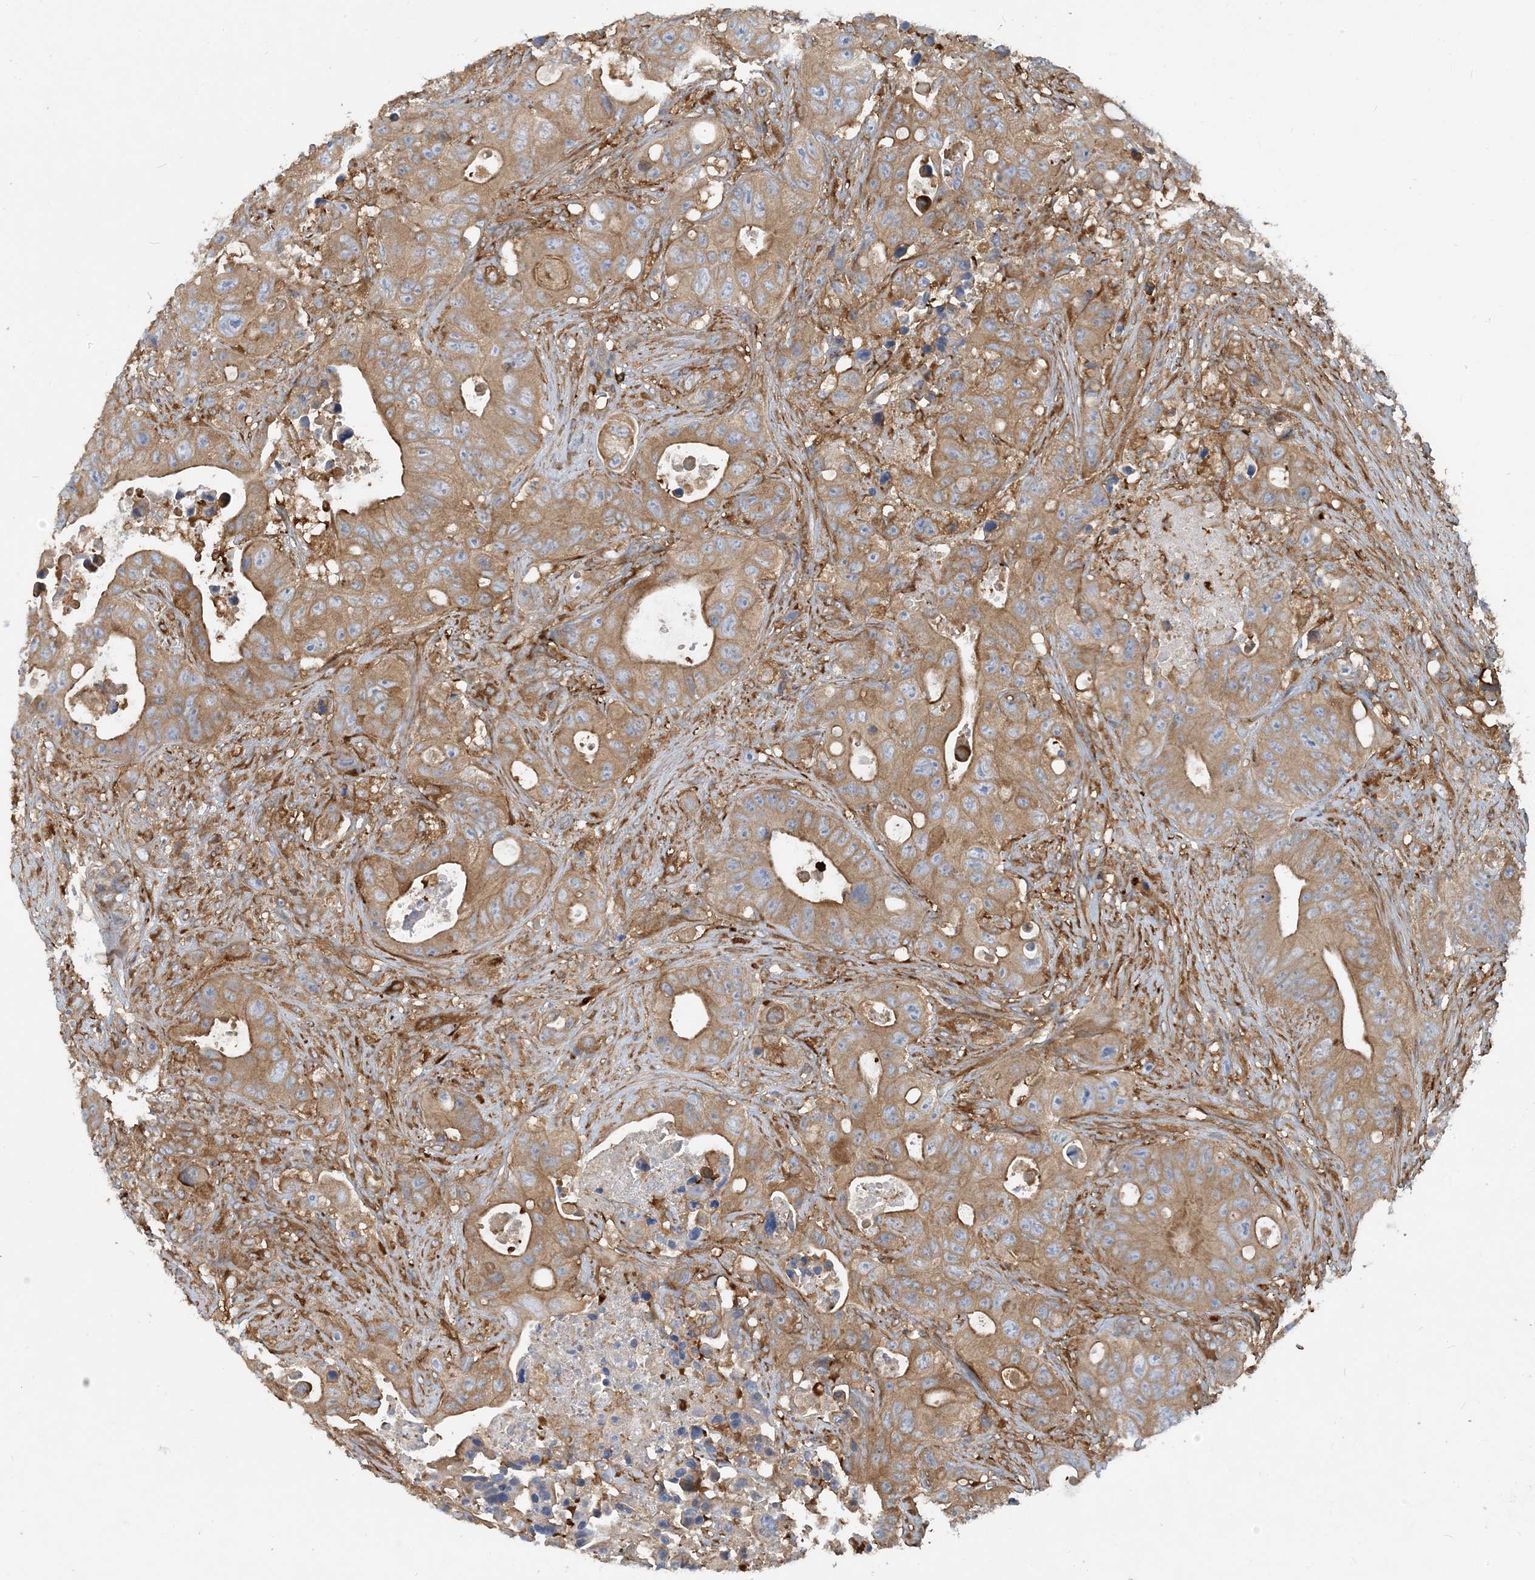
{"staining": {"intensity": "moderate", "quantity": ">75%", "location": "cytoplasmic/membranous"}, "tissue": "colorectal cancer", "cell_type": "Tumor cells", "image_type": "cancer", "snomed": [{"axis": "morphology", "description": "Adenocarcinoma, NOS"}, {"axis": "topography", "description": "Colon"}], "caption": "Human colorectal adenocarcinoma stained with a brown dye demonstrates moderate cytoplasmic/membranous positive positivity in about >75% of tumor cells.", "gene": "SFMBT2", "patient": {"sex": "female", "age": 46}}